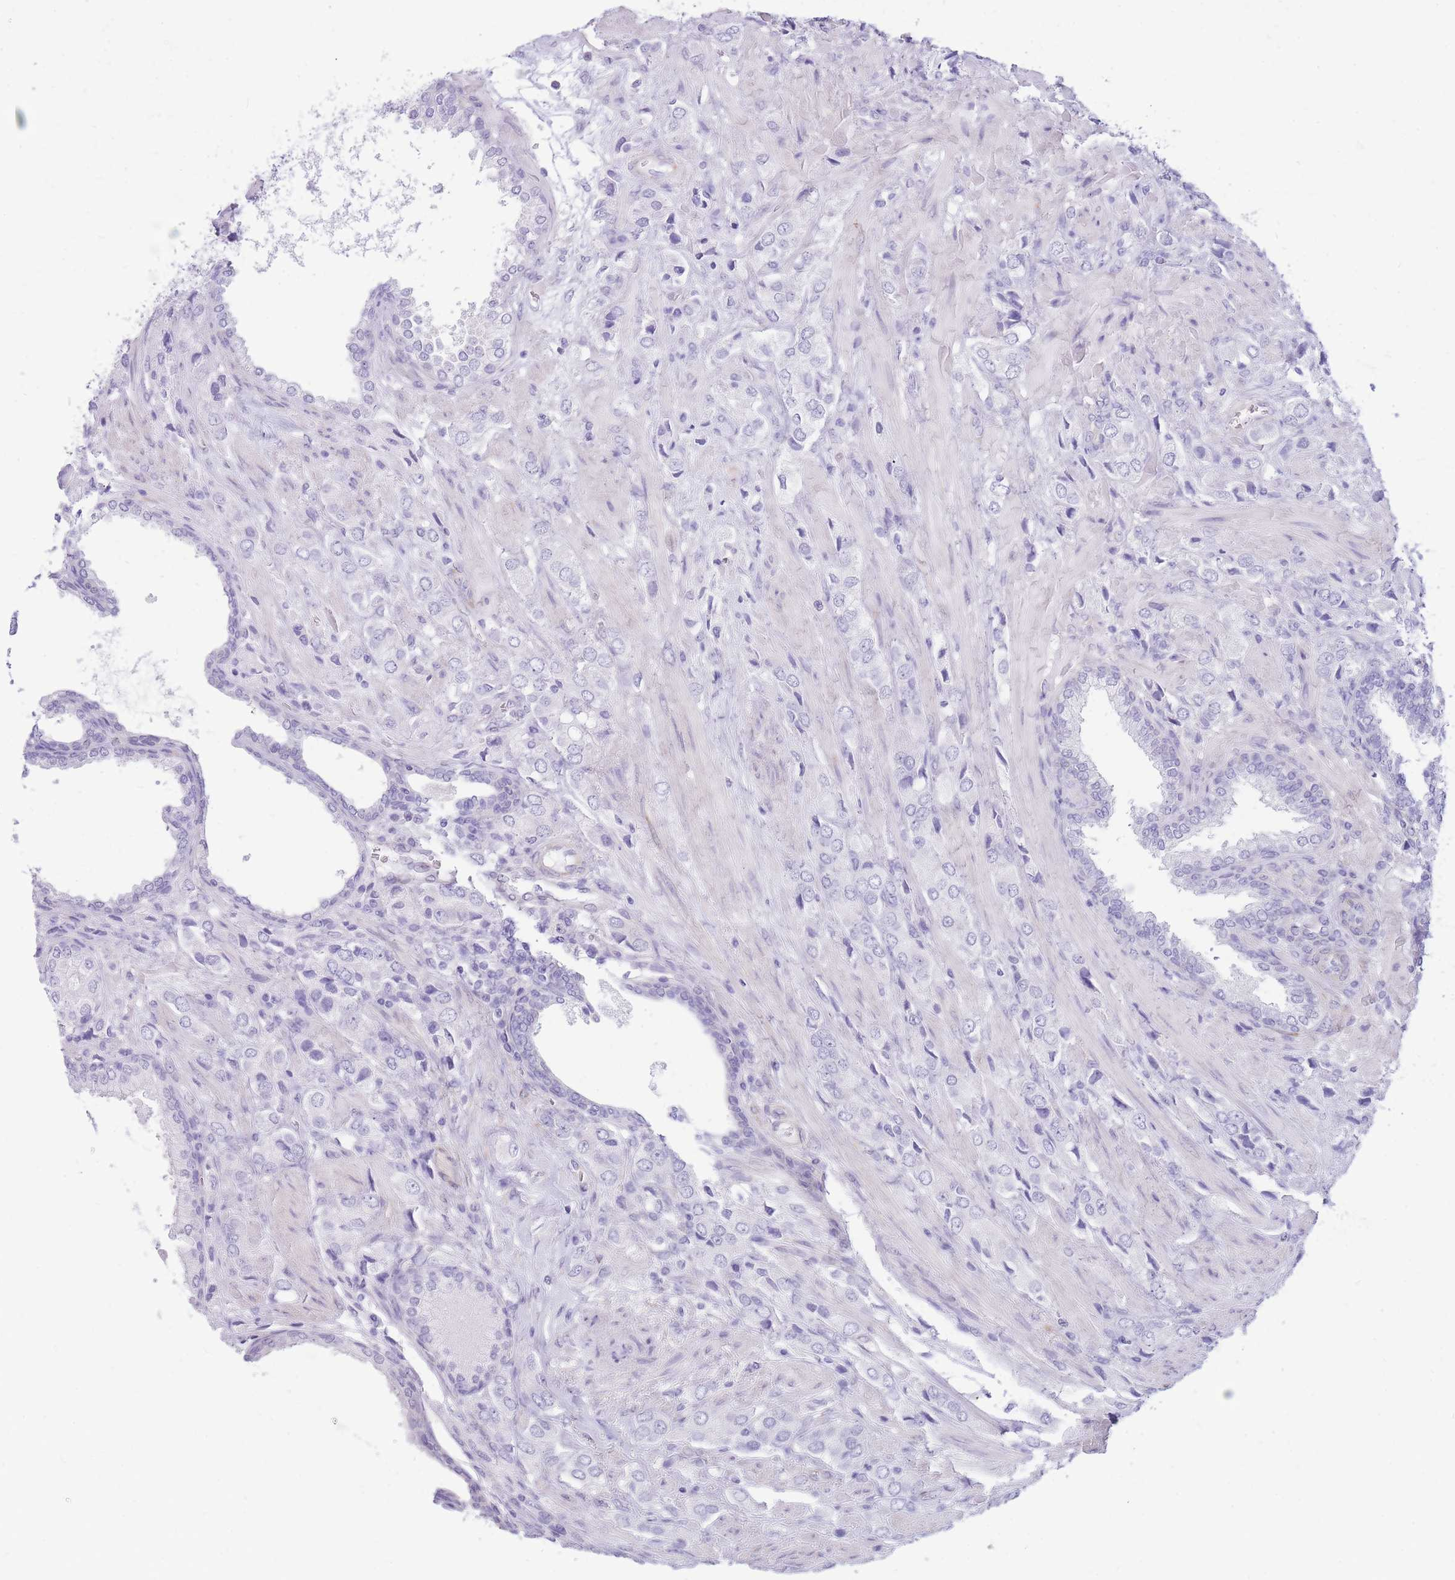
{"staining": {"intensity": "negative", "quantity": "none", "location": "none"}, "tissue": "prostate cancer", "cell_type": "Tumor cells", "image_type": "cancer", "snomed": [{"axis": "morphology", "description": "Adenocarcinoma, High grade"}, {"axis": "topography", "description": "Prostate and seminal vesicle, NOS"}], "caption": "An immunohistochemistry (IHC) micrograph of prostate cancer (adenocarcinoma (high-grade)) is shown. There is no staining in tumor cells of prostate cancer (adenocarcinoma (high-grade)).", "gene": "MTSS2", "patient": {"sex": "male", "age": 64}}